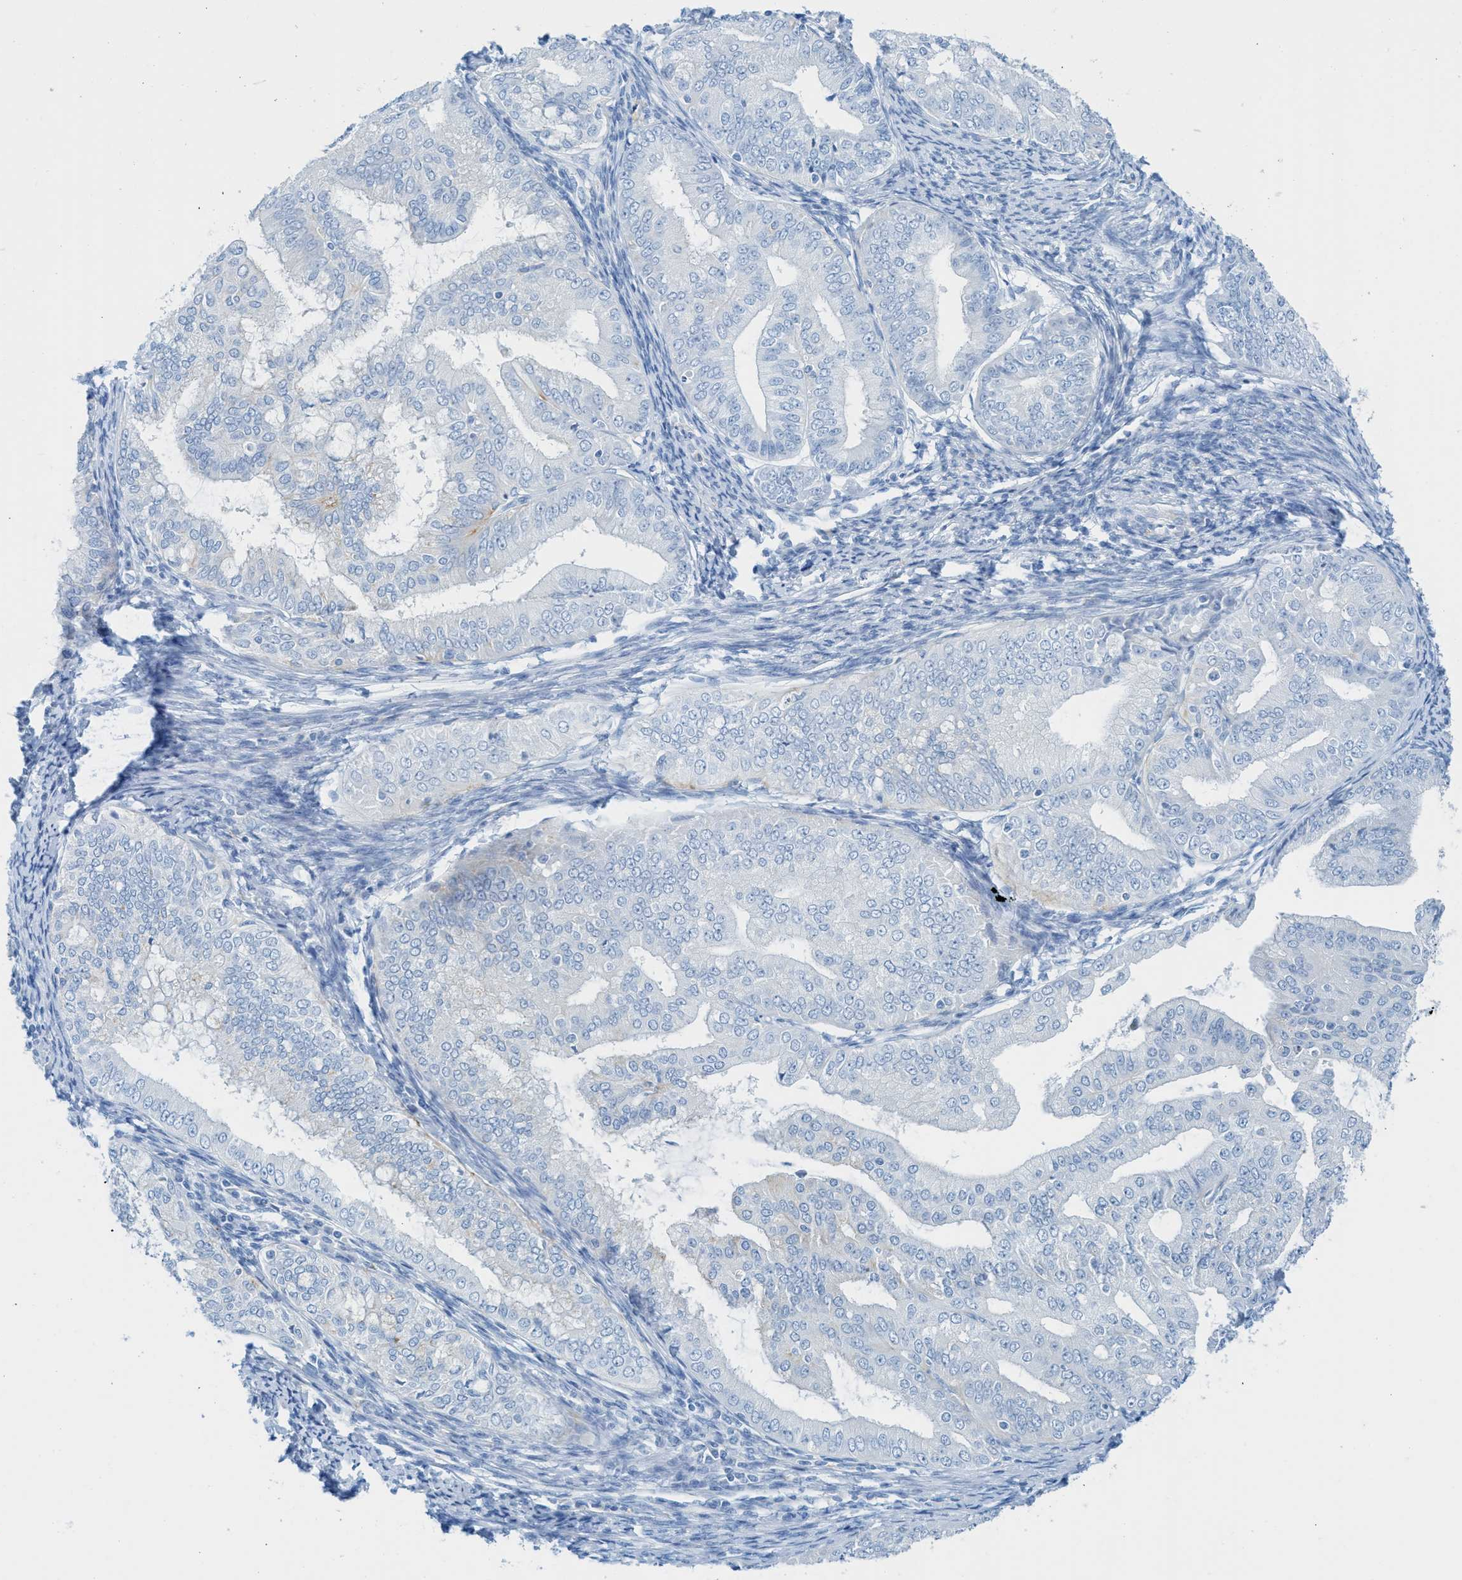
{"staining": {"intensity": "negative", "quantity": "none", "location": "none"}, "tissue": "endometrial cancer", "cell_type": "Tumor cells", "image_type": "cancer", "snomed": [{"axis": "morphology", "description": "Adenocarcinoma, NOS"}, {"axis": "topography", "description": "Endometrium"}], "caption": "This is an immunohistochemistry micrograph of human endometrial adenocarcinoma. There is no staining in tumor cells.", "gene": "C21orf62", "patient": {"sex": "female", "age": 63}}